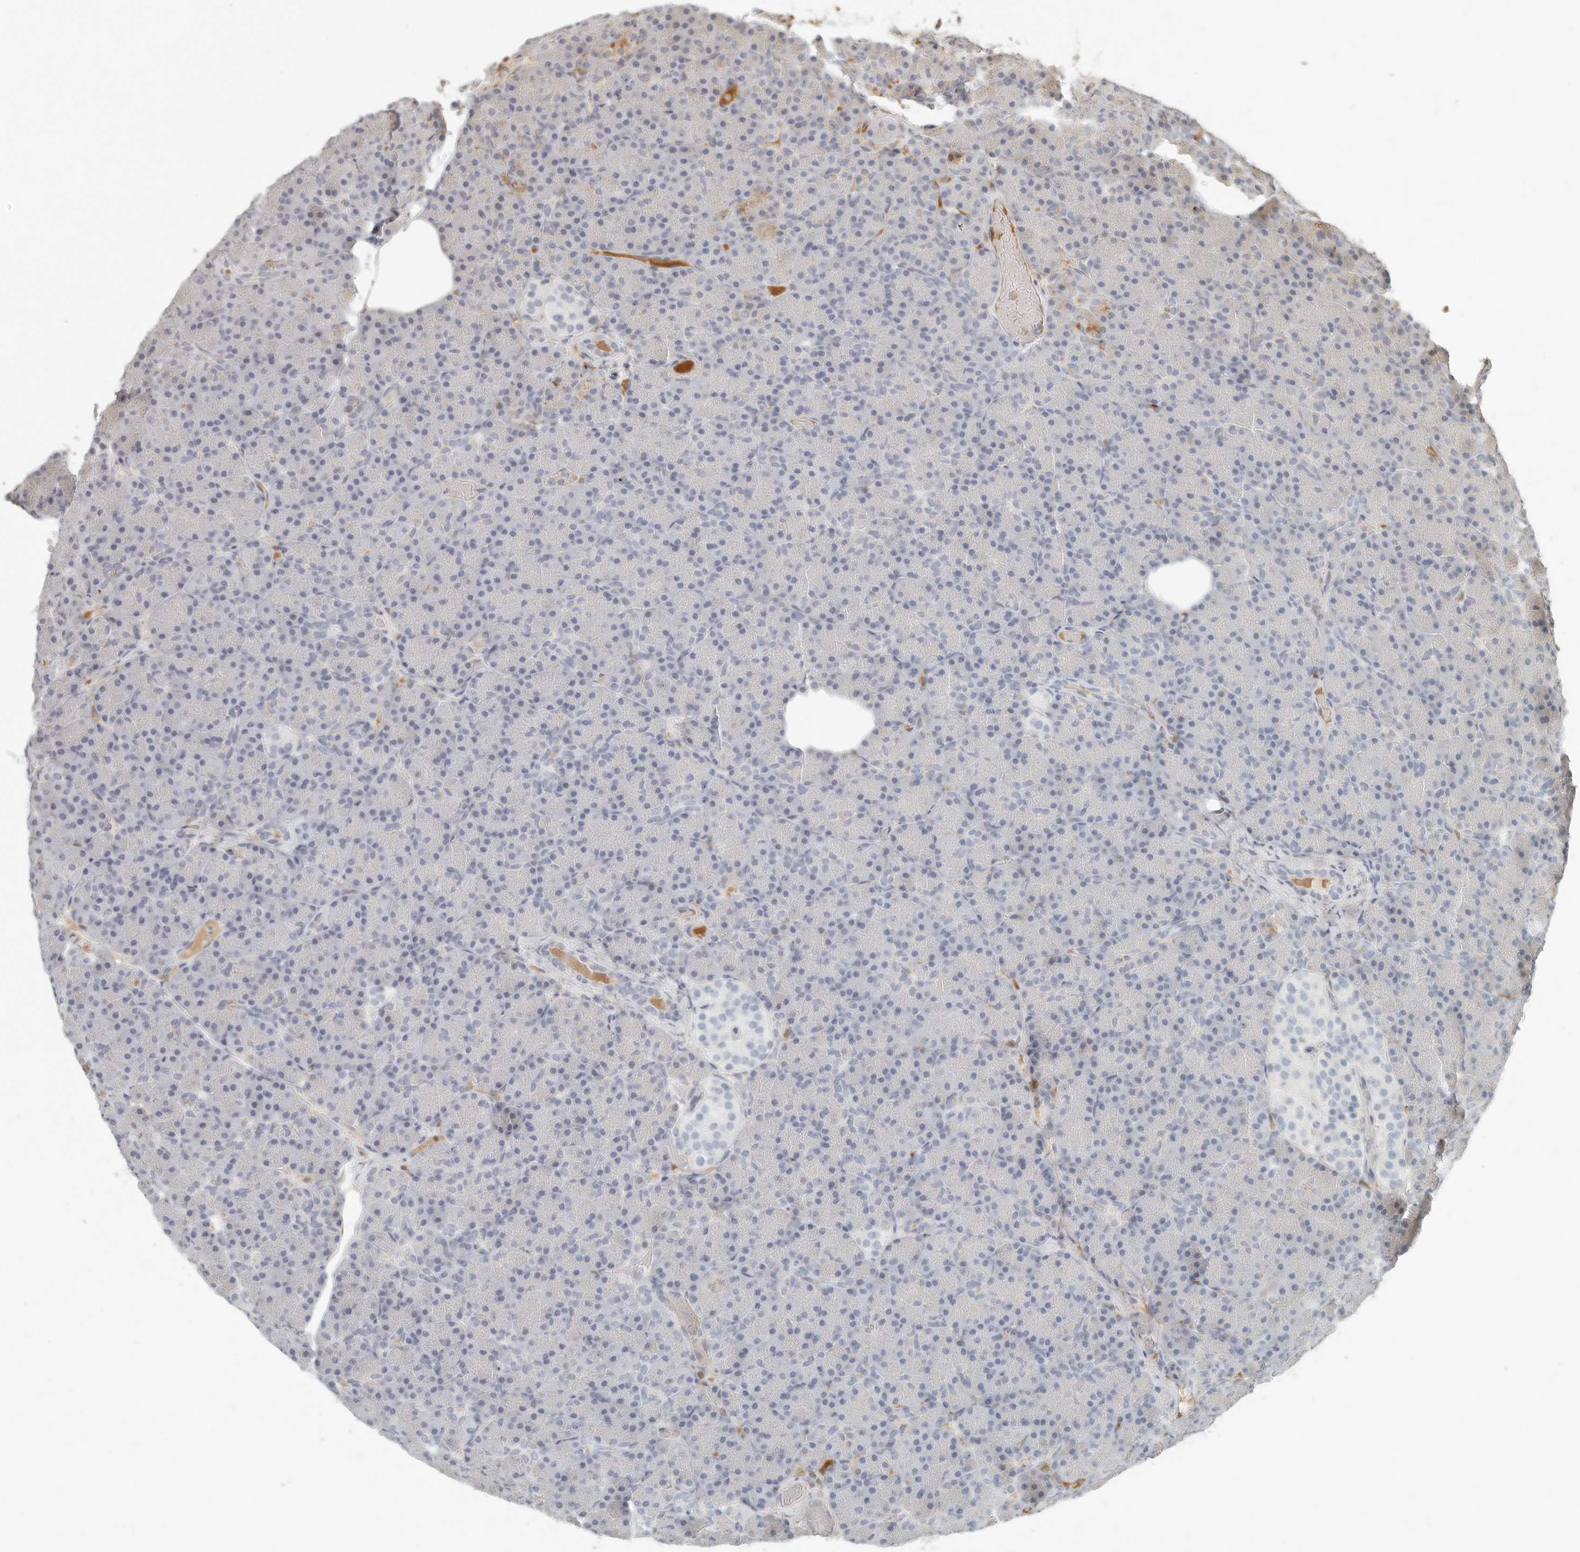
{"staining": {"intensity": "moderate", "quantity": "<25%", "location": "cytoplasmic/membranous"}, "tissue": "pancreas", "cell_type": "Exocrine glandular cells", "image_type": "normal", "snomed": [{"axis": "morphology", "description": "Normal tissue, NOS"}, {"axis": "topography", "description": "Pancreas"}], "caption": "Immunohistochemical staining of normal human pancreas displays moderate cytoplasmic/membranous protein staining in about <25% of exocrine glandular cells.", "gene": "KLHL38", "patient": {"sex": "female", "age": 43}}